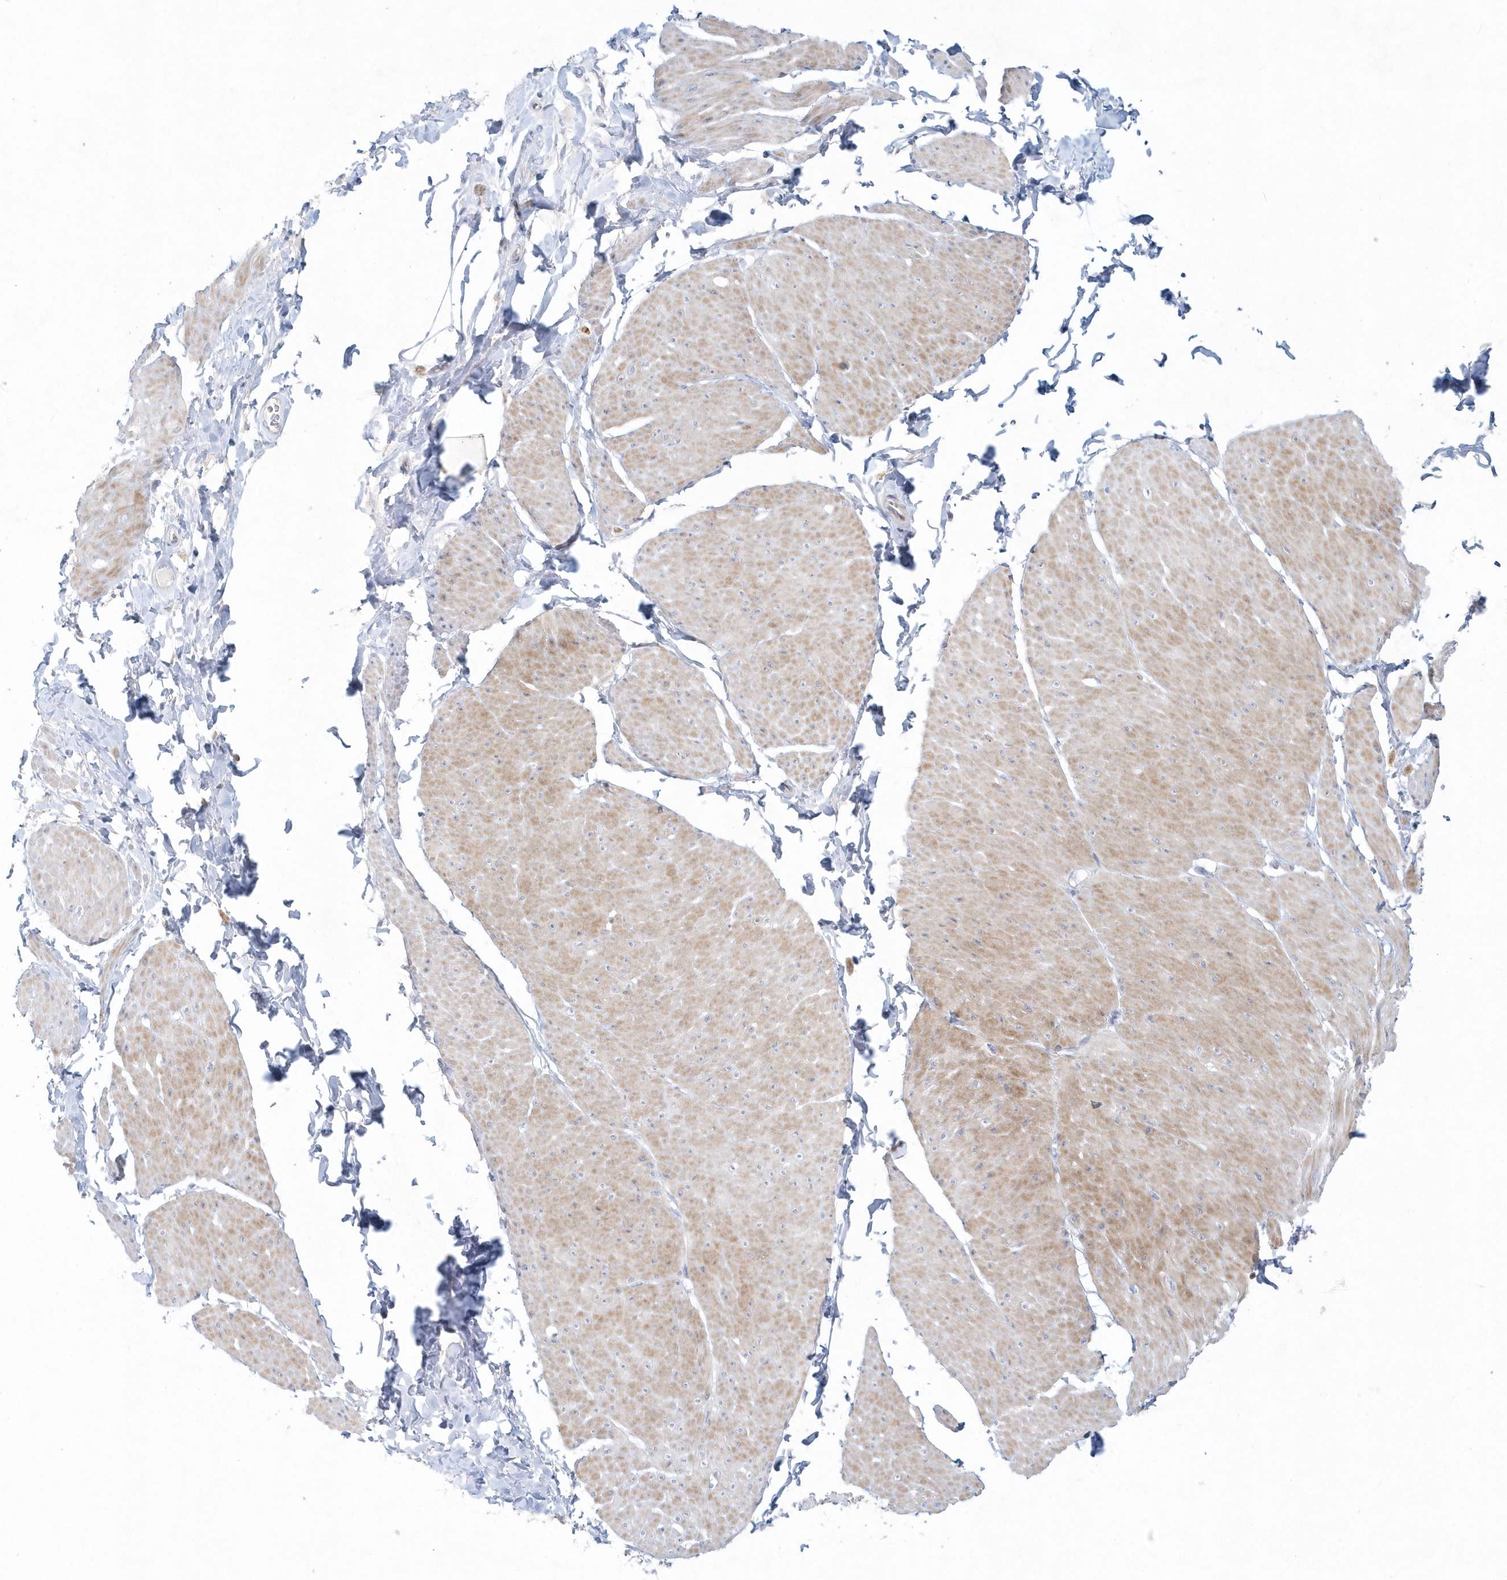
{"staining": {"intensity": "moderate", "quantity": ">75%", "location": "cytoplasmic/membranous"}, "tissue": "smooth muscle", "cell_type": "Smooth muscle cells", "image_type": "normal", "snomed": [{"axis": "morphology", "description": "Urothelial carcinoma, High grade"}, {"axis": "topography", "description": "Urinary bladder"}], "caption": "Normal smooth muscle was stained to show a protein in brown. There is medium levels of moderate cytoplasmic/membranous positivity in about >75% of smooth muscle cells.", "gene": "DNAH1", "patient": {"sex": "male", "age": 46}}